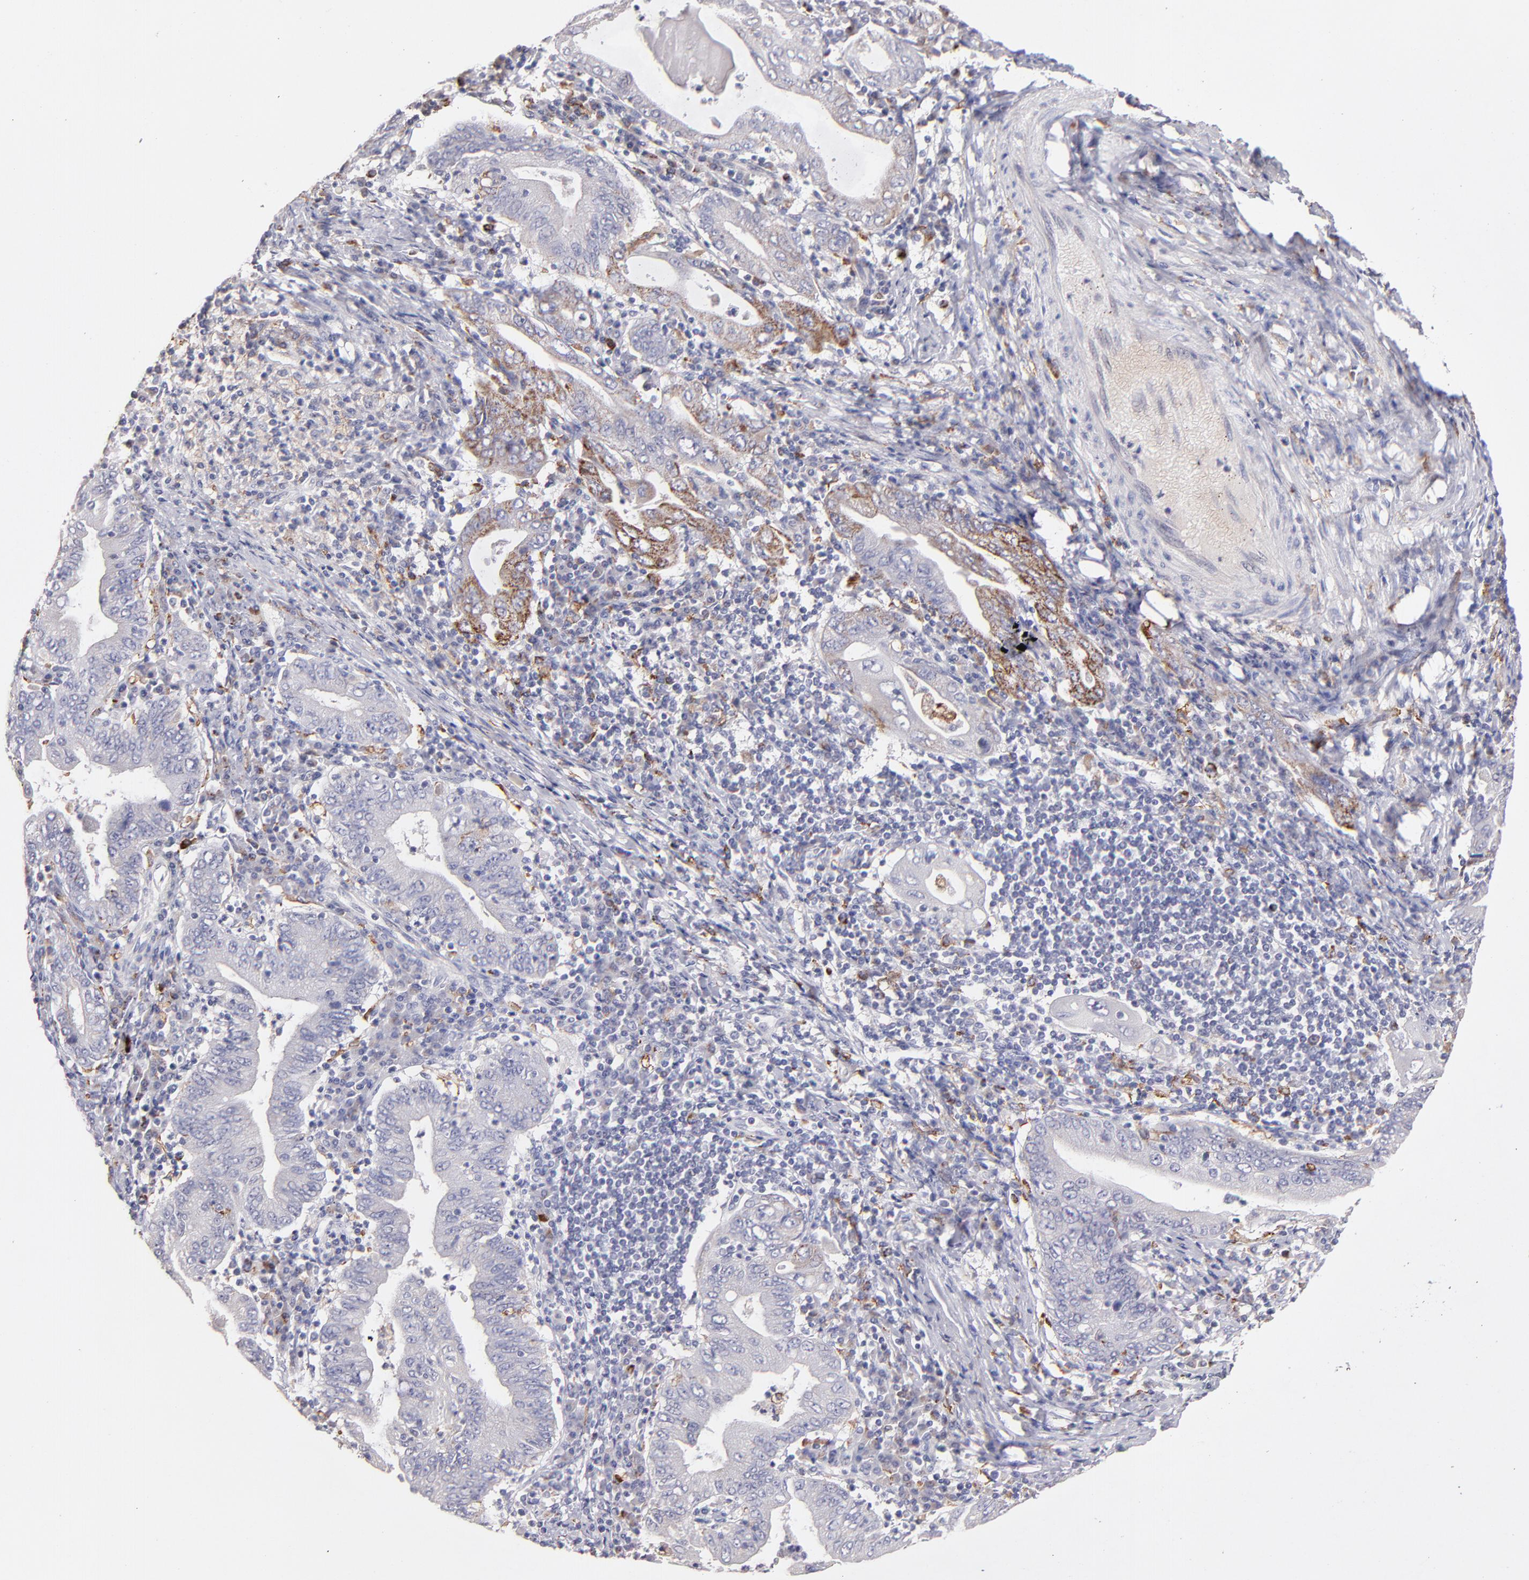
{"staining": {"intensity": "moderate", "quantity": "25%-75%", "location": "cytoplasmic/membranous"}, "tissue": "stomach cancer", "cell_type": "Tumor cells", "image_type": "cancer", "snomed": [{"axis": "morphology", "description": "Normal tissue, NOS"}, {"axis": "morphology", "description": "Adenocarcinoma, NOS"}, {"axis": "topography", "description": "Esophagus"}, {"axis": "topography", "description": "Stomach, upper"}, {"axis": "topography", "description": "Peripheral nerve tissue"}], "caption": "Stomach cancer (adenocarcinoma) tissue exhibits moderate cytoplasmic/membranous expression in approximately 25%-75% of tumor cells", "gene": "GLDC", "patient": {"sex": "male", "age": 62}}